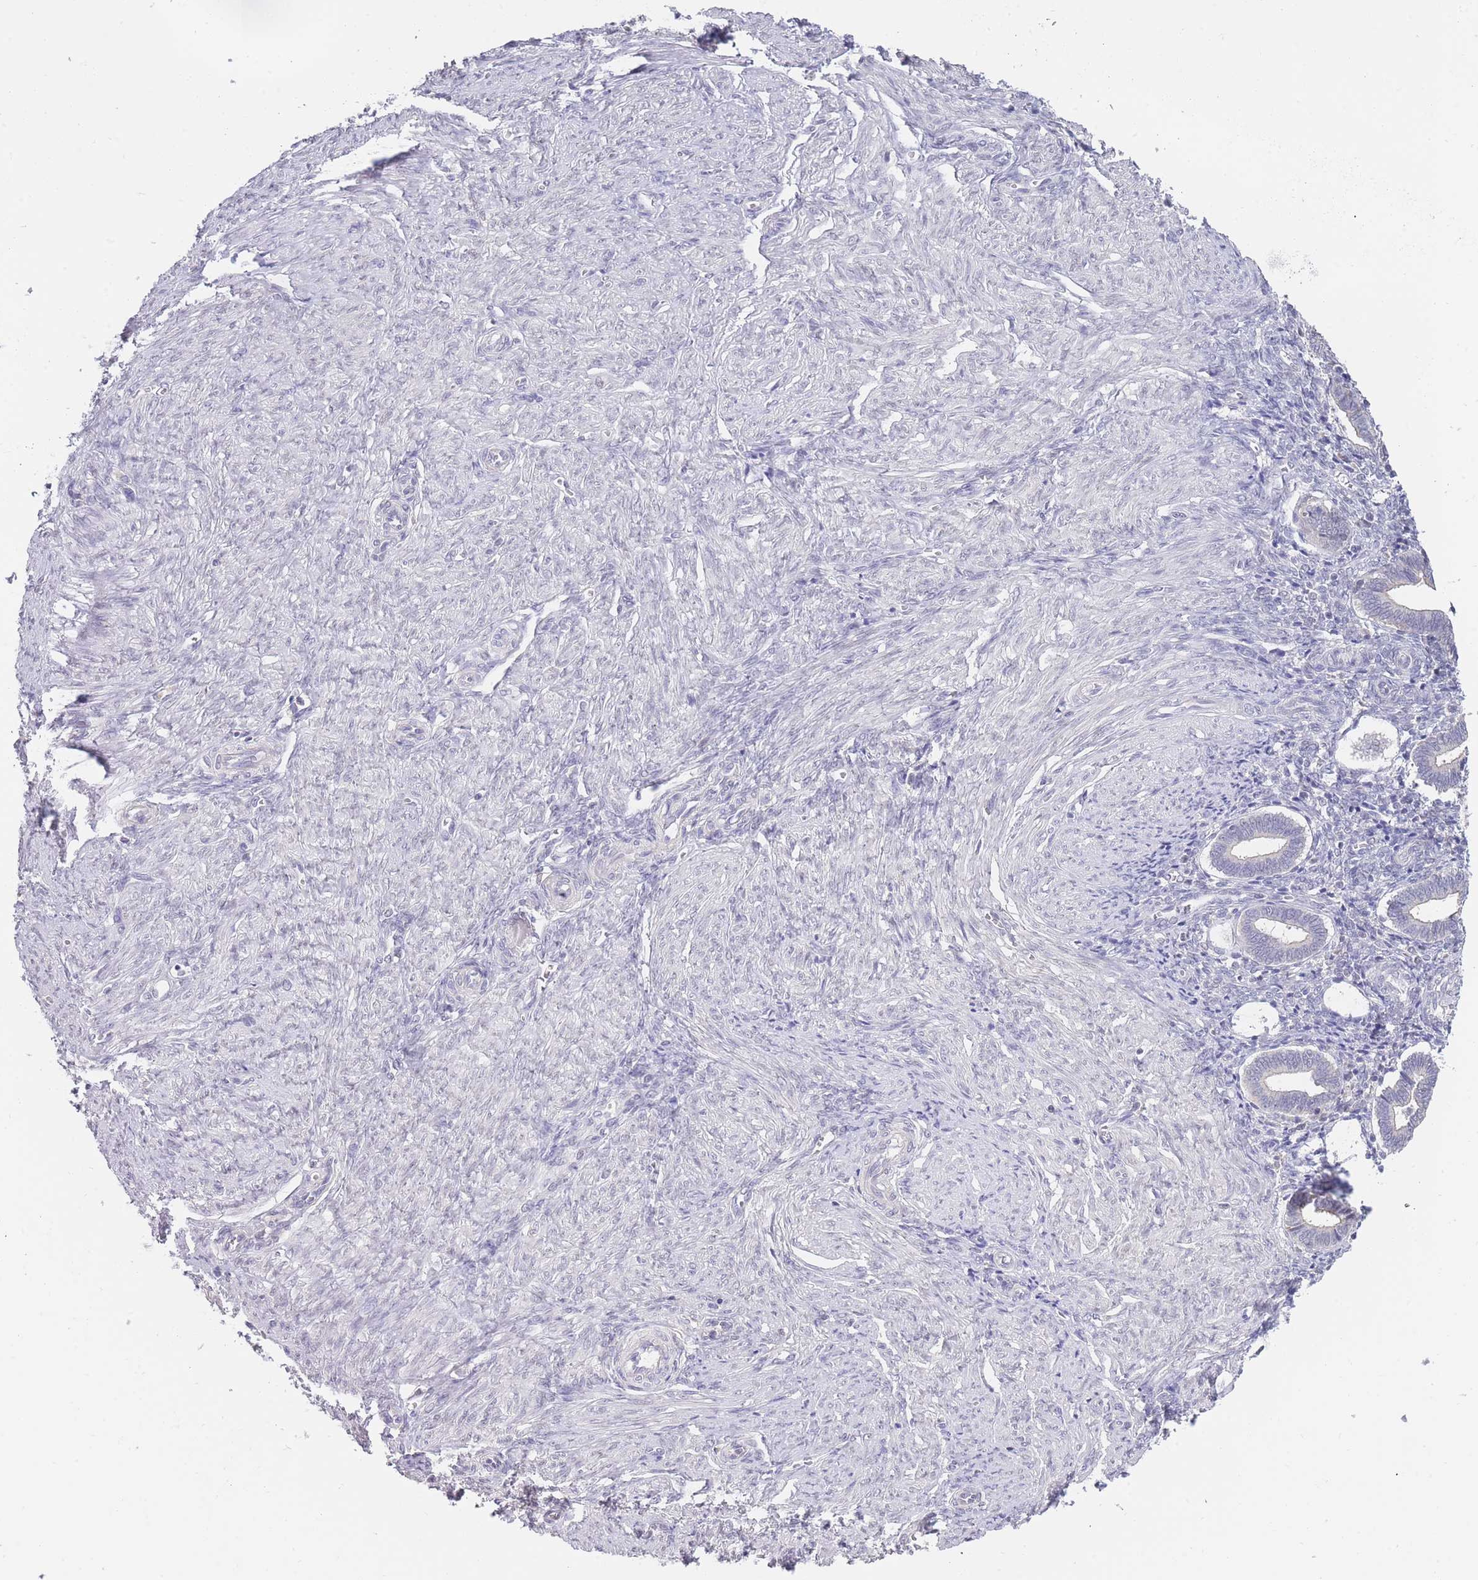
{"staining": {"intensity": "negative", "quantity": "none", "location": "none"}, "tissue": "endometrium", "cell_type": "Cells in endometrial stroma", "image_type": "normal", "snomed": [{"axis": "morphology", "description": "Normal tissue, NOS"}, {"axis": "topography", "description": "Other"}, {"axis": "topography", "description": "Endometrium"}], "caption": "DAB immunohistochemical staining of benign endometrium shows no significant expression in cells in endometrial stroma.", "gene": "GOLGA6L1", "patient": {"sex": "female", "age": 44}}